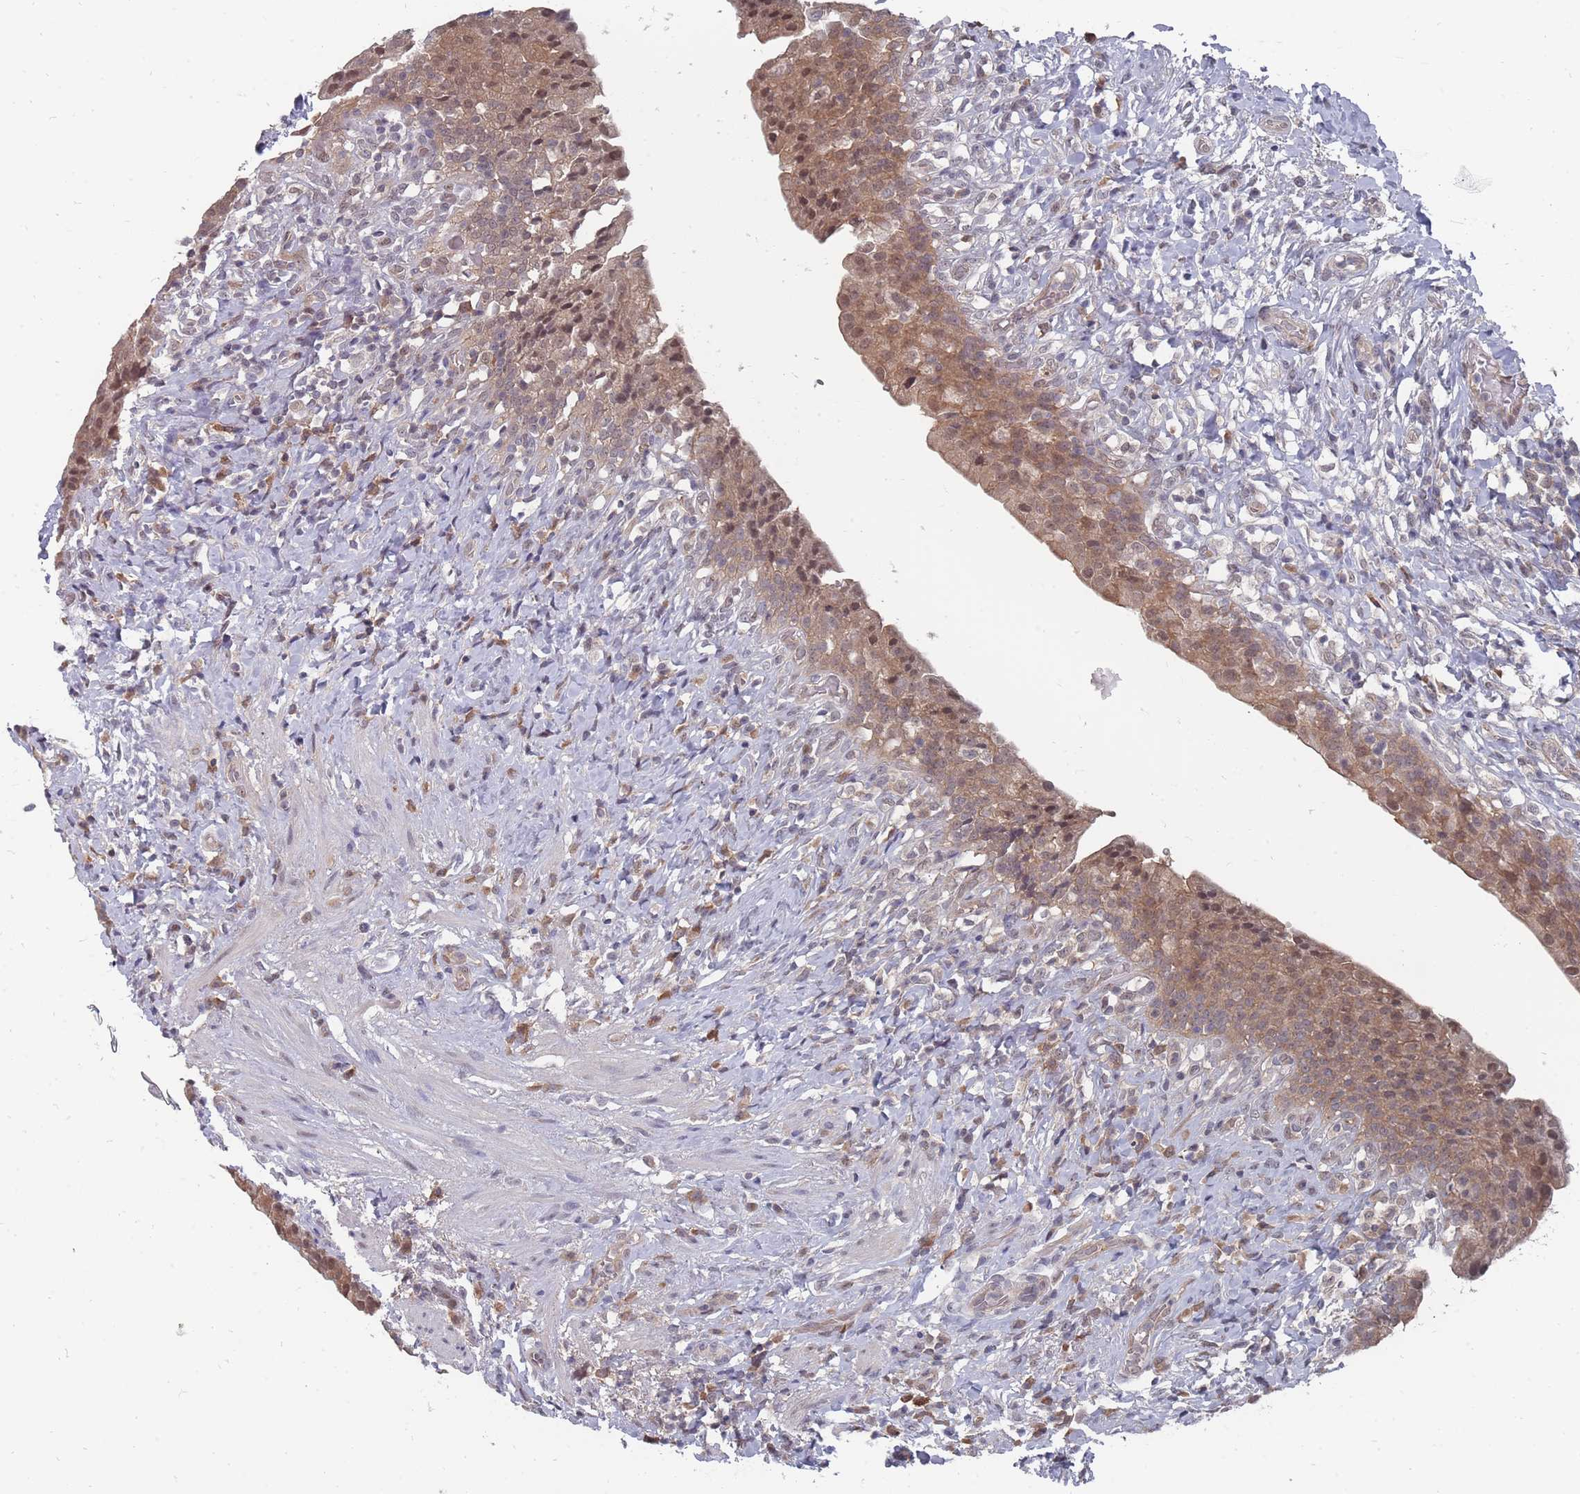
{"staining": {"intensity": "moderate", "quantity": ">75%", "location": "cytoplasmic/membranous,nuclear"}, "tissue": "urinary bladder", "cell_type": "Urothelial cells", "image_type": "normal", "snomed": [{"axis": "morphology", "description": "Normal tissue, NOS"}, {"axis": "morphology", "description": "Inflammation, NOS"}, {"axis": "topography", "description": "Urinary bladder"}], "caption": "A histopathology image of urinary bladder stained for a protein shows moderate cytoplasmic/membranous,nuclear brown staining in urothelial cells. The staining is performed using DAB (3,3'-diaminobenzidine) brown chromogen to label protein expression. The nuclei are counter-stained blue using hematoxylin.", "gene": "NKD1", "patient": {"sex": "male", "age": 64}}